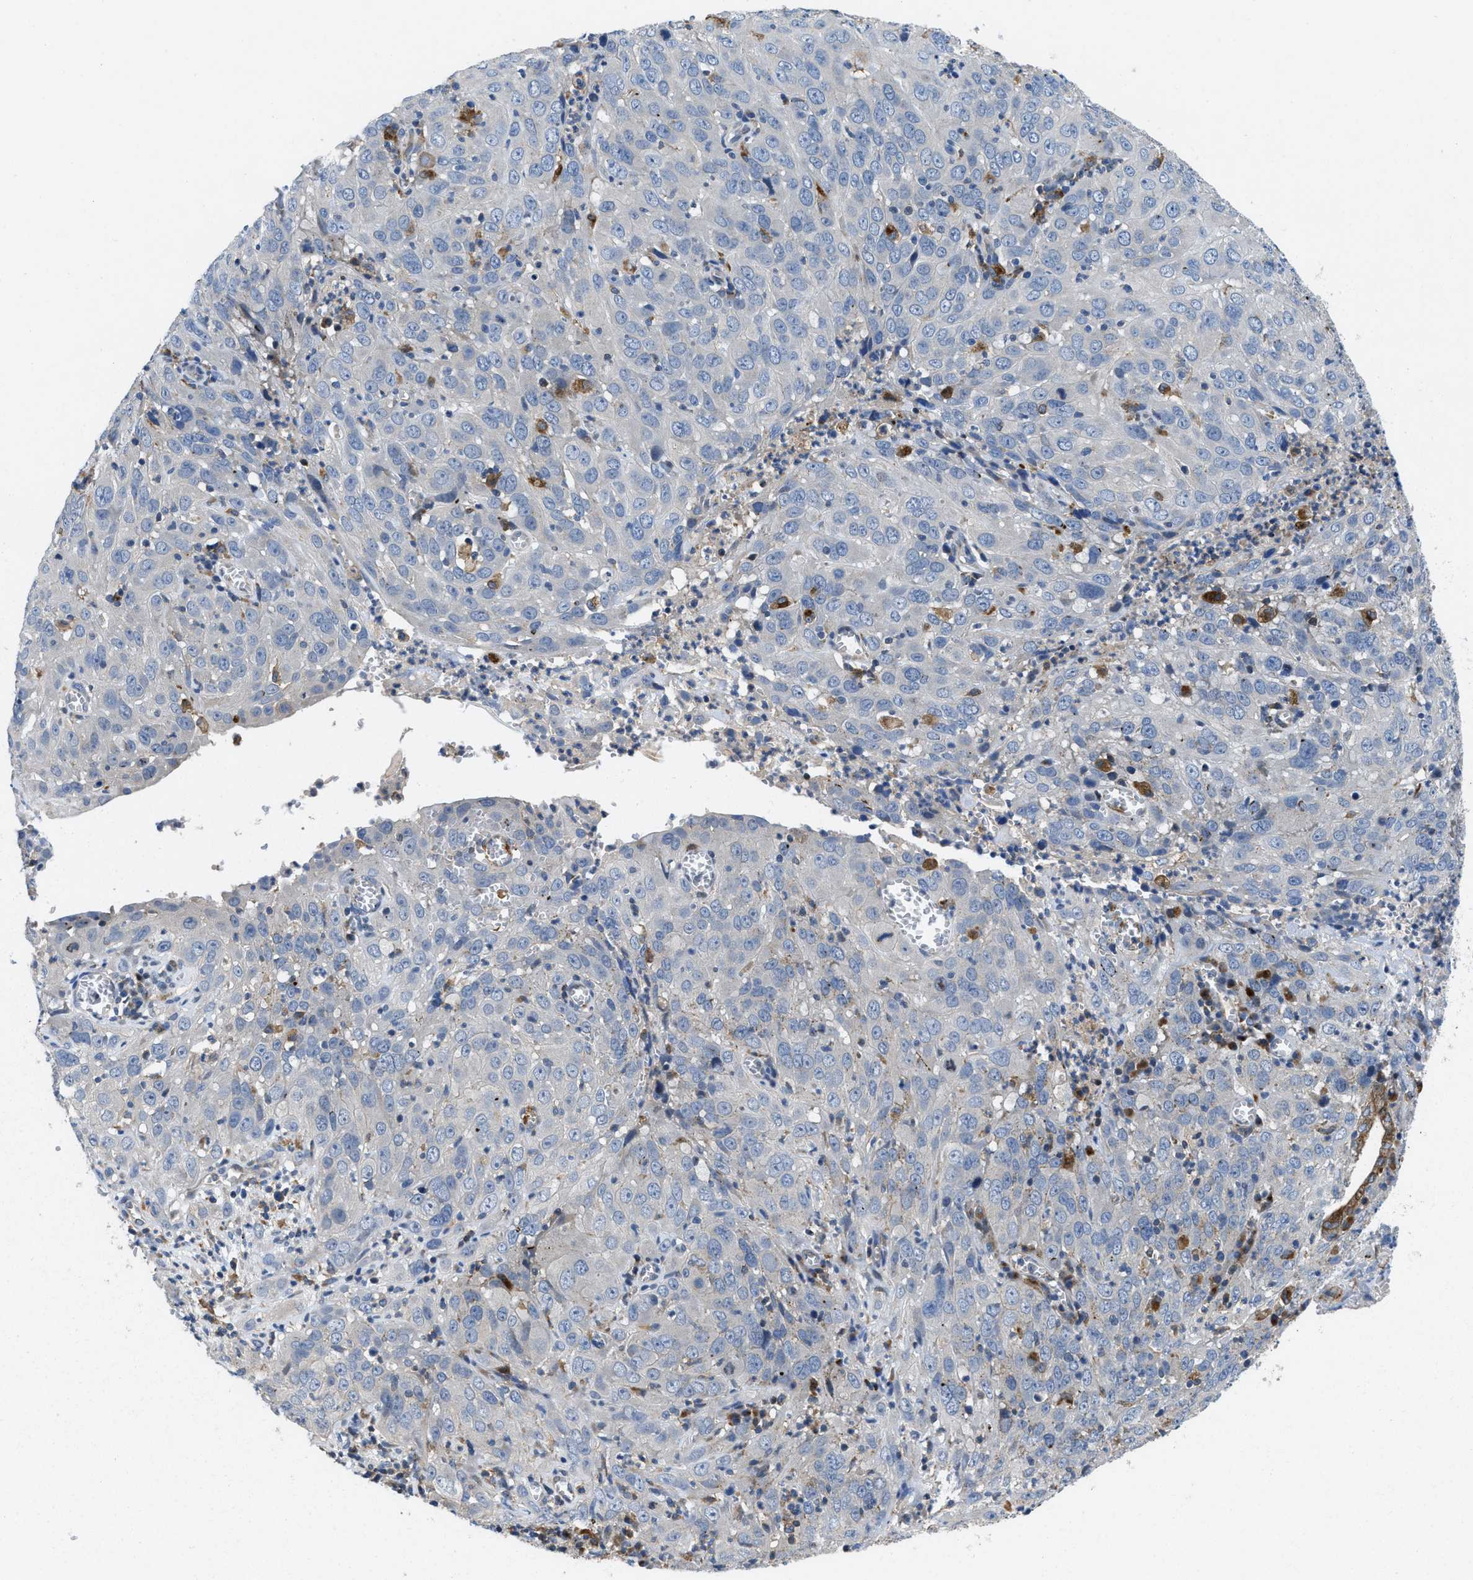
{"staining": {"intensity": "negative", "quantity": "none", "location": "none"}, "tissue": "cervical cancer", "cell_type": "Tumor cells", "image_type": "cancer", "snomed": [{"axis": "morphology", "description": "Squamous cell carcinoma, NOS"}, {"axis": "topography", "description": "Cervix"}], "caption": "Immunohistochemistry (IHC) micrograph of cervical cancer stained for a protein (brown), which exhibits no expression in tumor cells. (Brightfield microscopy of DAB IHC at high magnification).", "gene": "ENPP4", "patient": {"sex": "female", "age": 32}}